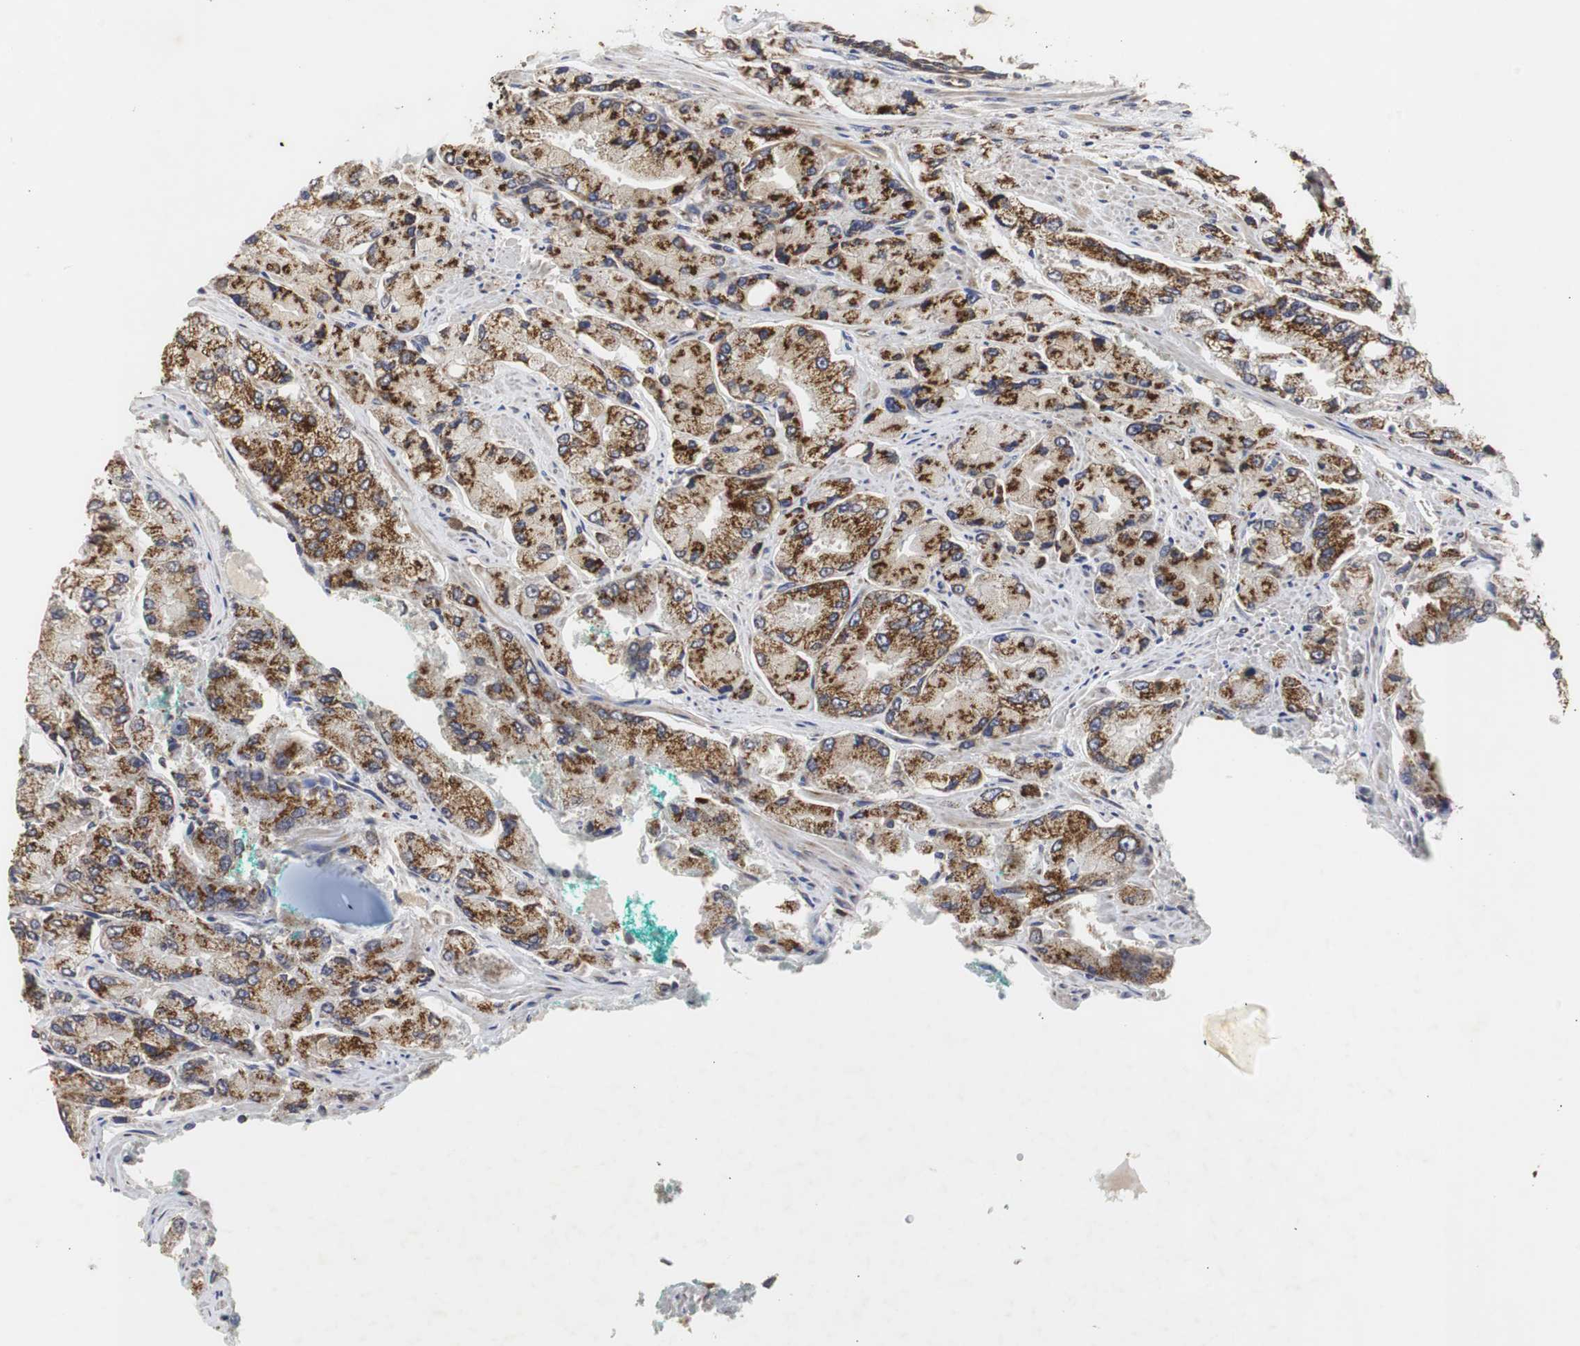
{"staining": {"intensity": "strong", "quantity": ">75%", "location": "cytoplasmic/membranous"}, "tissue": "prostate cancer", "cell_type": "Tumor cells", "image_type": "cancer", "snomed": [{"axis": "morphology", "description": "Adenocarcinoma, High grade"}, {"axis": "topography", "description": "Prostate"}], "caption": "Adenocarcinoma (high-grade) (prostate) was stained to show a protein in brown. There is high levels of strong cytoplasmic/membranous positivity in about >75% of tumor cells.", "gene": "HSD17B10", "patient": {"sex": "male", "age": 58}}